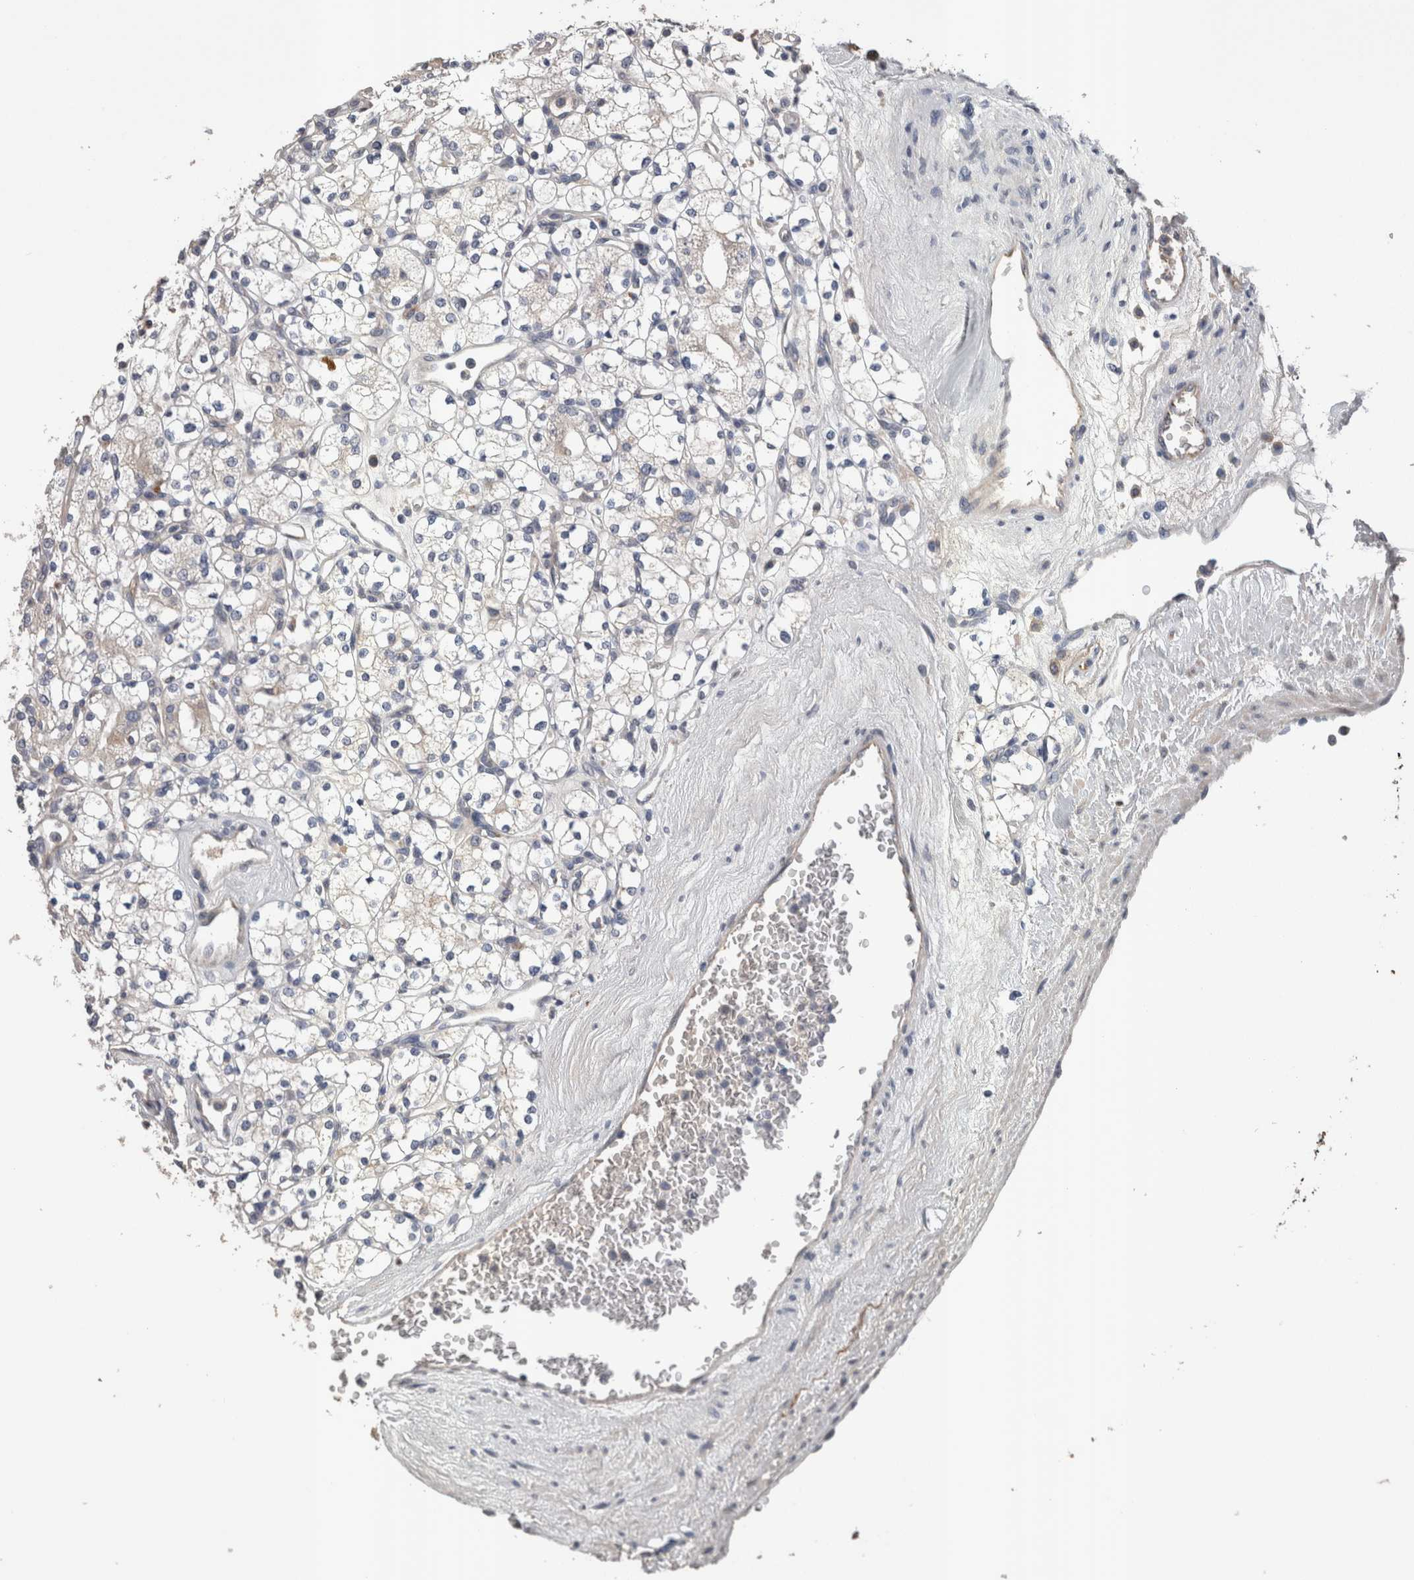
{"staining": {"intensity": "negative", "quantity": "none", "location": "none"}, "tissue": "renal cancer", "cell_type": "Tumor cells", "image_type": "cancer", "snomed": [{"axis": "morphology", "description": "Adenocarcinoma, NOS"}, {"axis": "topography", "description": "Kidney"}], "caption": "Human renal adenocarcinoma stained for a protein using immunohistochemistry (IHC) shows no positivity in tumor cells.", "gene": "STC1", "patient": {"sex": "male", "age": 77}}